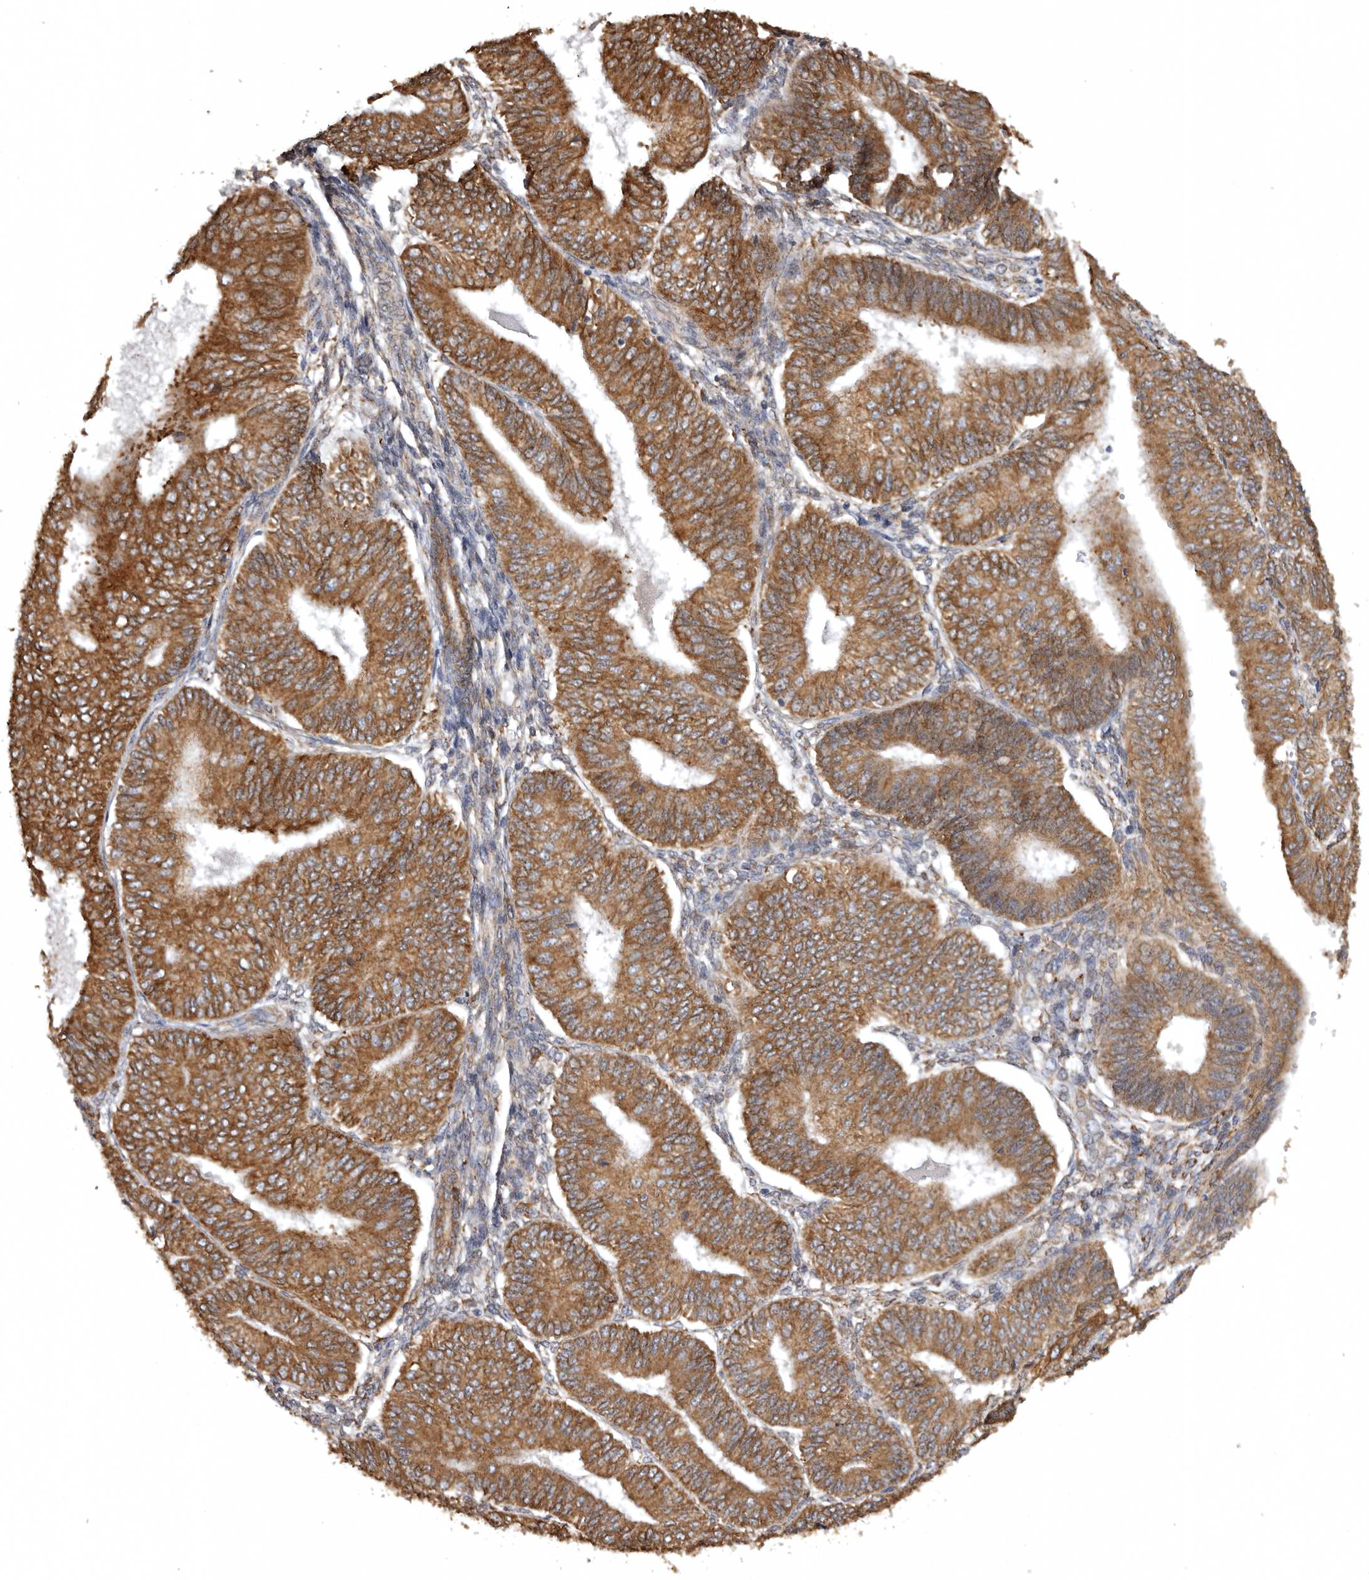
{"staining": {"intensity": "strong", "quantity": ">75%", "location": "cytoplasmic/membranous"}, "tissue": "endometrial cancer", "cell_type": "Tumor cells", "image_type": "cancer", "snomed": [{"axis": "morphology", "description": "Adenocarcinoma, NOS"}, {"axis": "topography", "description": "Endometrium"}], "caption": "Immunohistochemical staining of human adenocarcinoma (endometrial) reveals strong cytoplasmic/membranous protein positivity in approximately >75% of tumor cells.", "gene": "INKA2", "patient": {"sex": "female", "age": 58}}